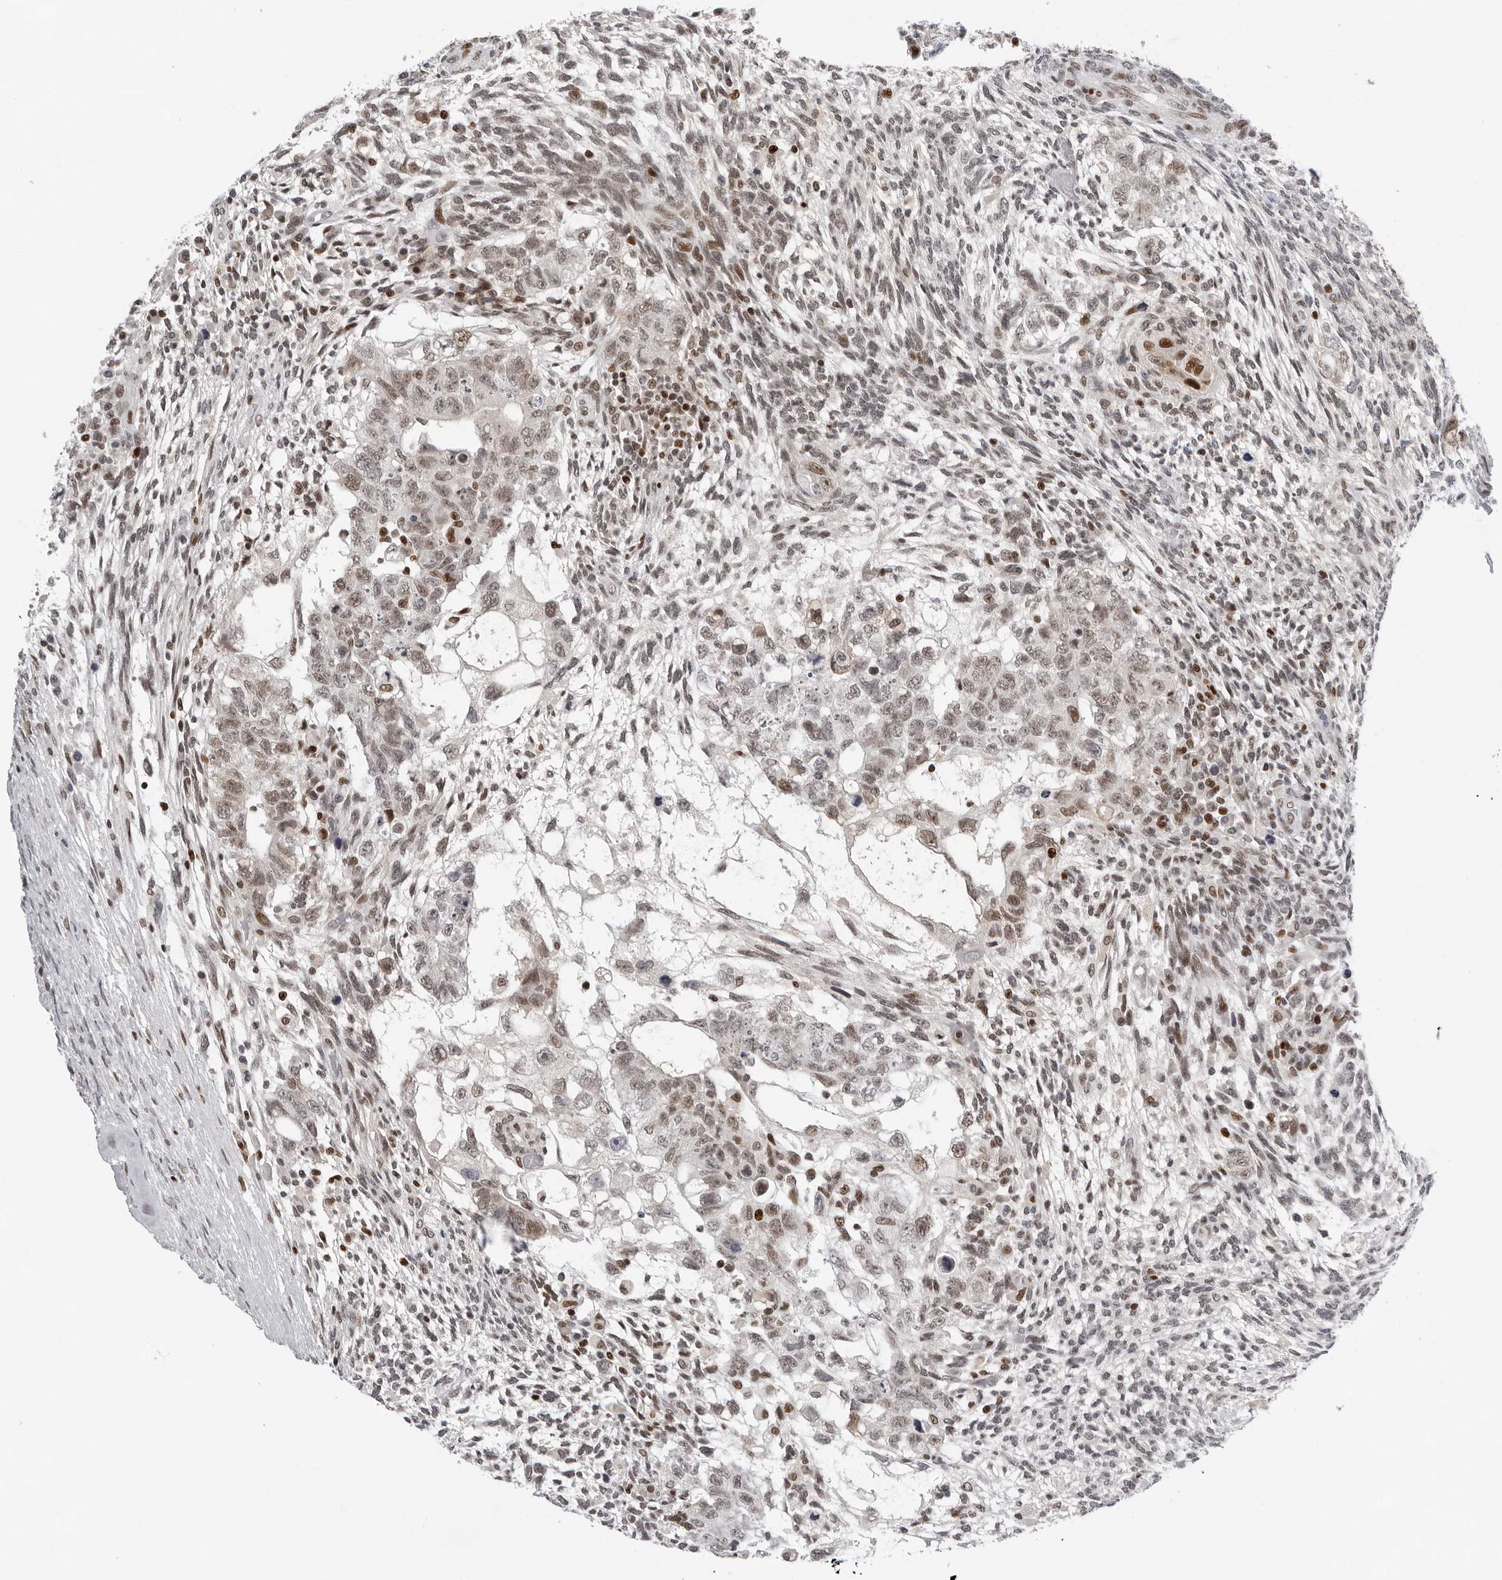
{"staining": {"intensity": "weak", "quantity": ">75%", "location": "nuclear"}, "tissue": "testis cancer", "cell_type": "Tumor cells", "image_type": "cancer", "snomed": [{"axis": "morphology", "description": "Normal tissue, NOS"}, {"axis": "morphology", "description": "Carcinoma, Embryonal, NOS"}, {"axis": "topography", "description": "Testis"}], "caption": "Tumor cells exhibit low levels of weak nuclear positivity in approximately >75% of cells in testis cancer.", "gene": "OGG1", "patient": {"sex": "male", "age": 36}}